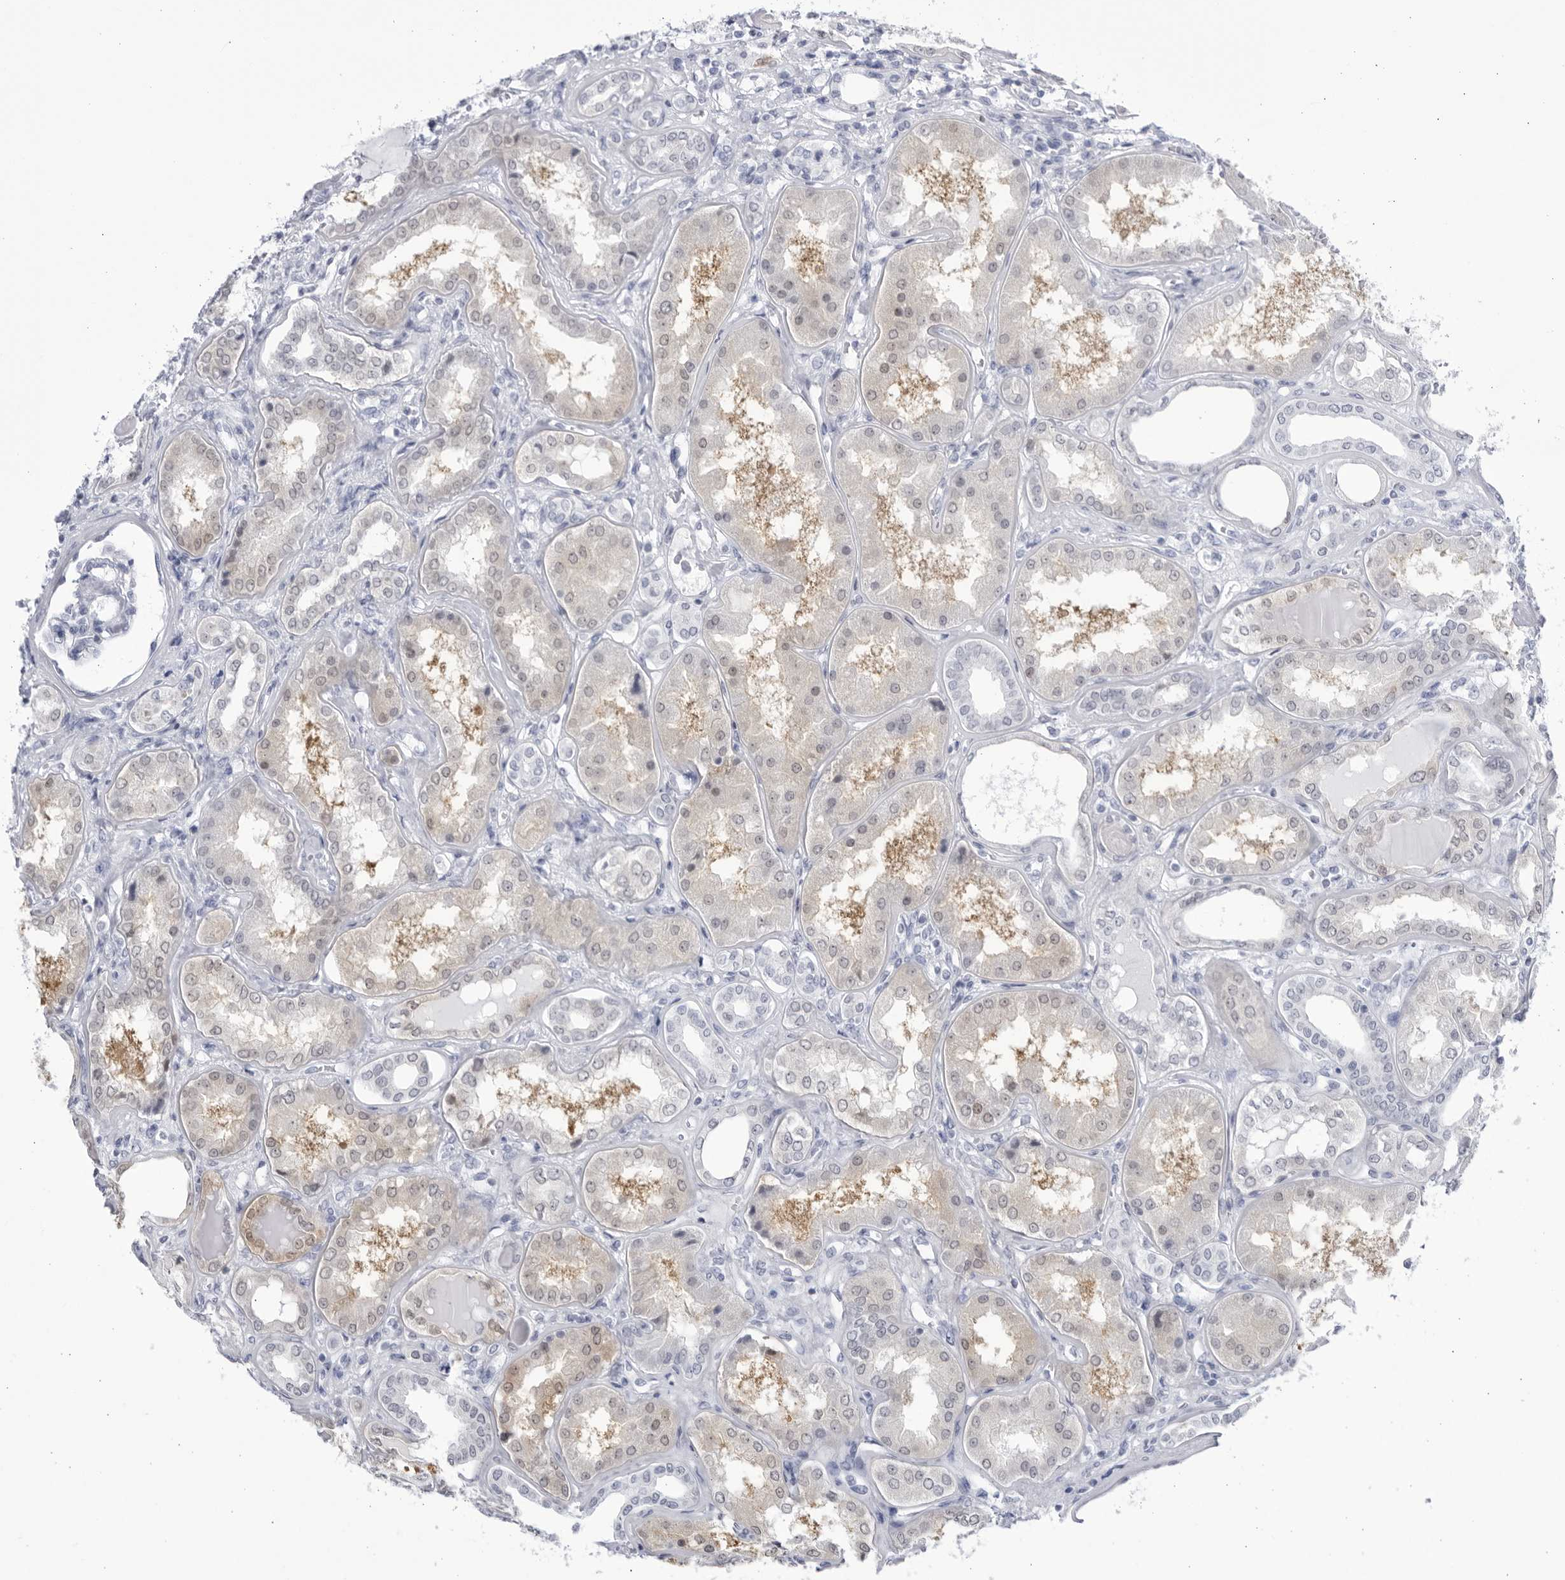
{"staining": {"intensity": "negative", "quantity": "none", "location": "none"}, "tissue": "kidney", "cell_type": "Cells in glomeruli", "image_type": "normal", "snomed": [{"axis": "morphology", "description": "Normal tissue, NOS"}, {"axis": "topography", "description": "Kidney"}], "caption": "Immunohistochemical staining of benign kidney exhibits no significant positivity in cells in glomeruli. (DAB immunohistochemistry visualized using brightfield microscopy, high magnification).", "gene": "CCDC181", "patient": {"sex": "female", "age": 56}}